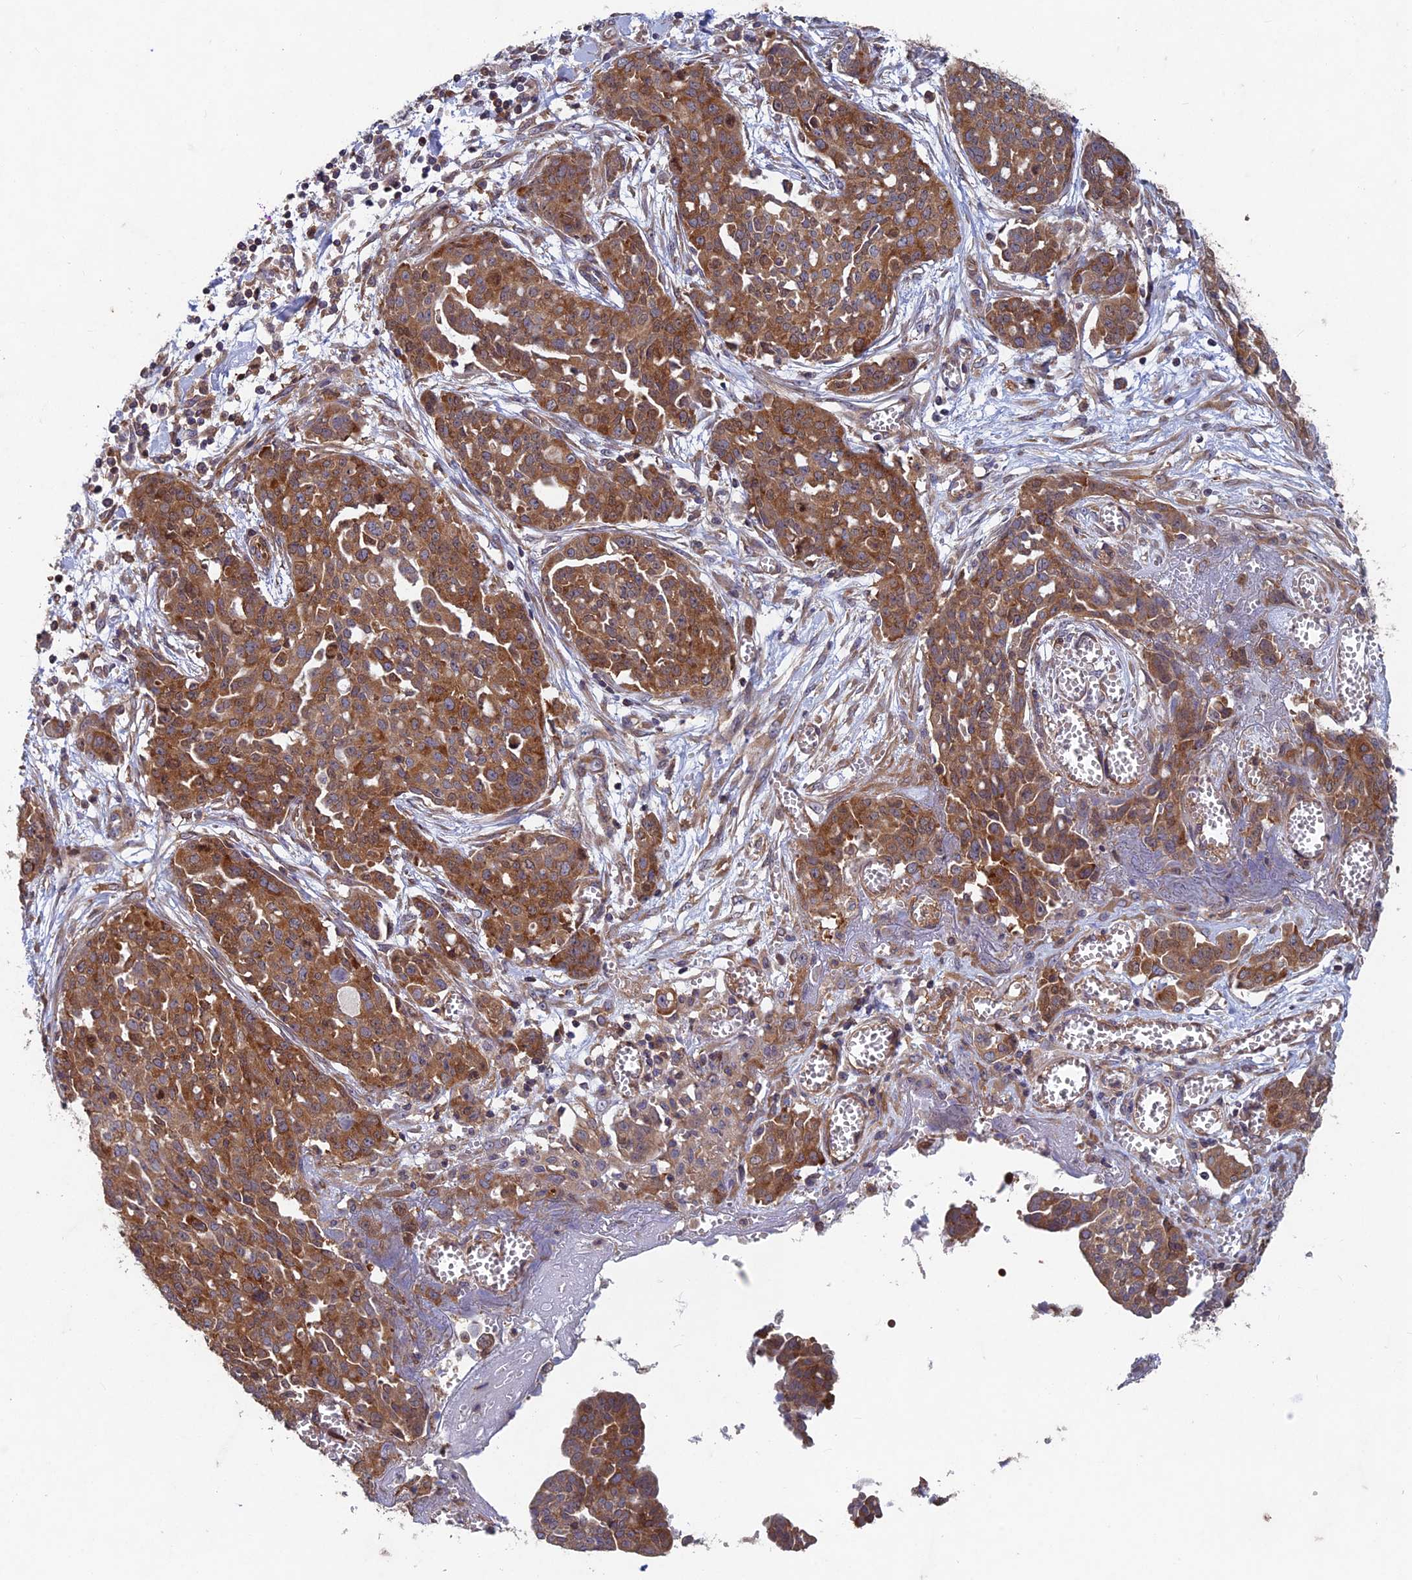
{"staining": {"intensity": "moderate", "quantity": ">75%", "location": "cytoplasmic/membranous"}, "tissue": "ovarian cancer", "cell_type": "Tumor cells", "image_type": "cancer", "snomed": [{"axis": "morphology", "description": "Cystadenocarcinoma, serous, NOS"}, {"axis": "topography", "description": "Soft tissue"}, {"axis": "topography", "description": "Ovary"}], "caption": "An immunohistochemistry (IHC) photomicrograph of neoplastic tissue is shown. Protein staining in brown shows moderate cytoplasmic/membranous positivity in ovarian cancer (serous cystadenocarcinoma) within tumor cells. (IHC, brightfield microscopy, high magnification).", "gene": "NCAPG", "patient": {"sex": "female", "age": 57}}